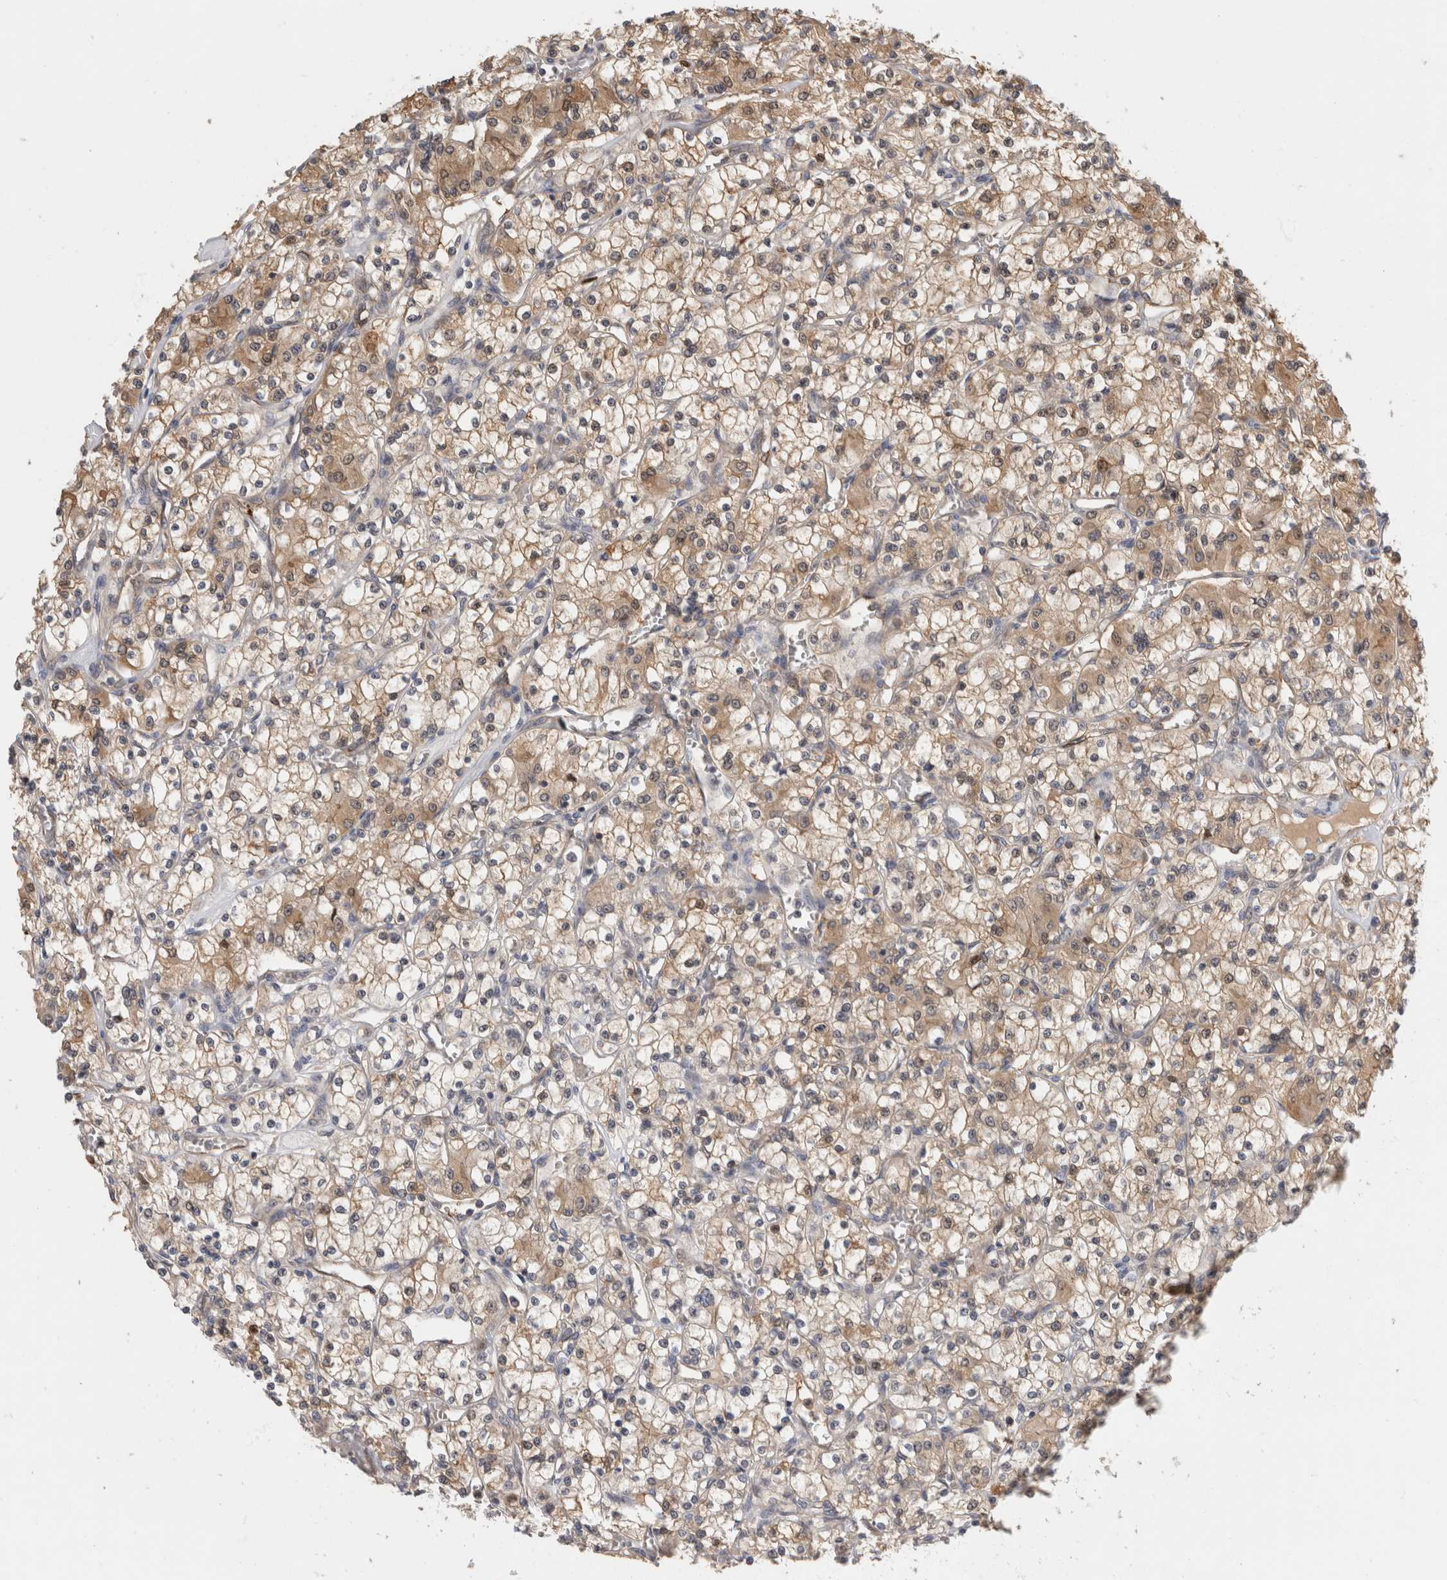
{"staining": {"intensity": "moderate", "quantity": "25%-75%", "location": "cytoplasmic/membranous"}, "tissue": "renal cancer", "cell_type": "Tumor cells", "image_type": "cancer", "snomed": [{"axis": "morphology", "description": "Adenocarcinoma, NOS"}, {"axis": "topography", "description": "Kidney"}], "caption": "Immunohistochemical staining of renal adenocarcinoma displays medium levels of moderate cytoplasmic/membranous protein expression in approximately 25%-75% of tumor cells. (DAB = brown stain, brightfield microscopy at high magnification).", "gene": "PGM1", "patient": {"sex": "female", "age": 59}}